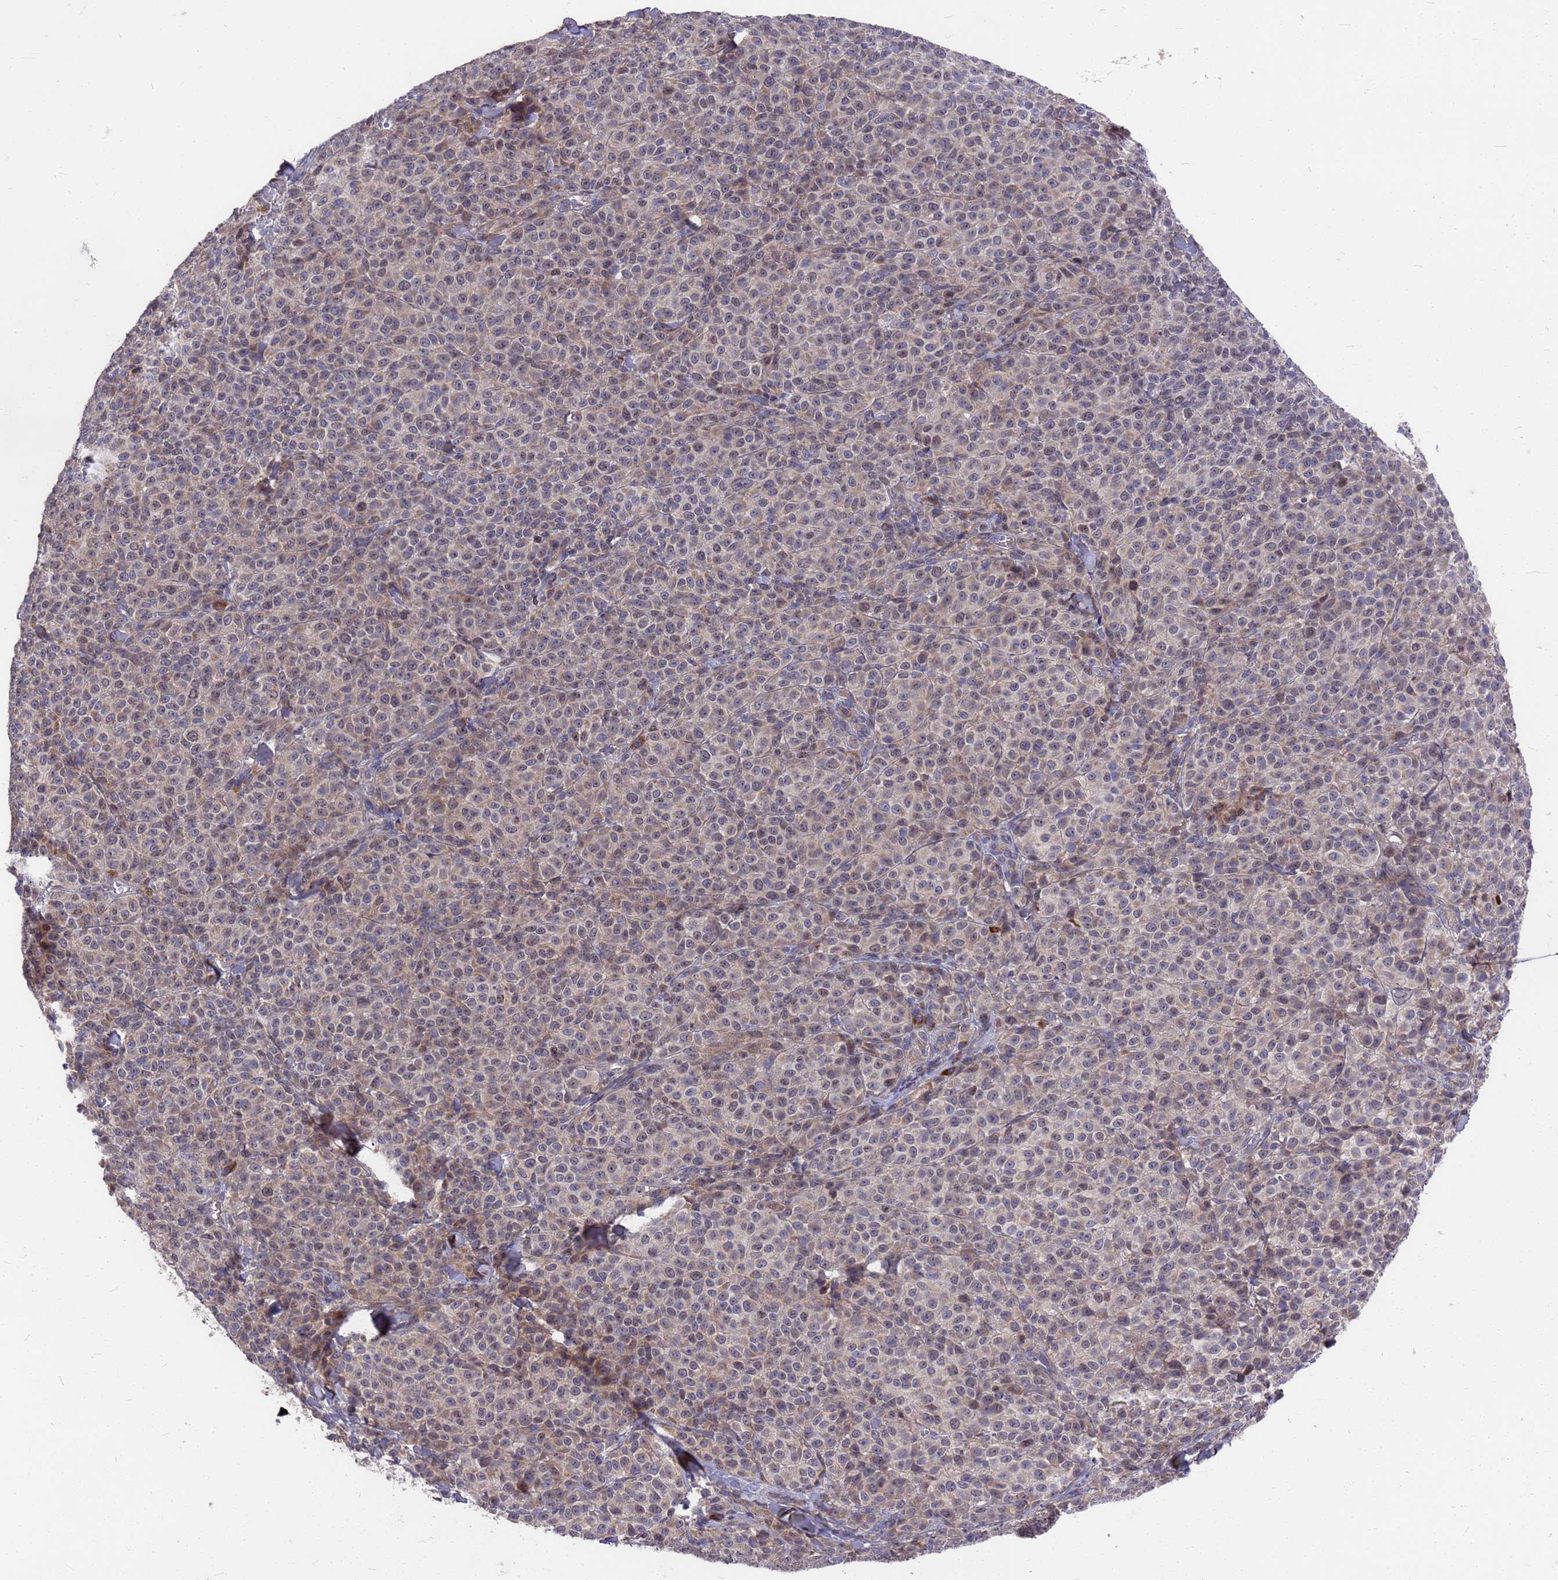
{"staining": {"intensity": "negative", "quantity": "none", "location": "none"}, "tissue": "melanoma", "cell_type": "Tumor cells", "image_type": "cancer", "snomed": [{"axis": "morphology", "description": "Normal tissue, NOS"}, {"axis": "morphology", "description": "Malignant melanoma, NOS"}, {"axis": "topography", "description": "Skin"}], "caption": "Immunohistochemistry photomicrograph of neoplastic tissue: melanoma stained with DAB (3,3'-diaminobenzidine) reveals no significant protein positivity in tumor cells.", "gene": "ZNF717", "patient": {"sex": "female", "age": 34}}